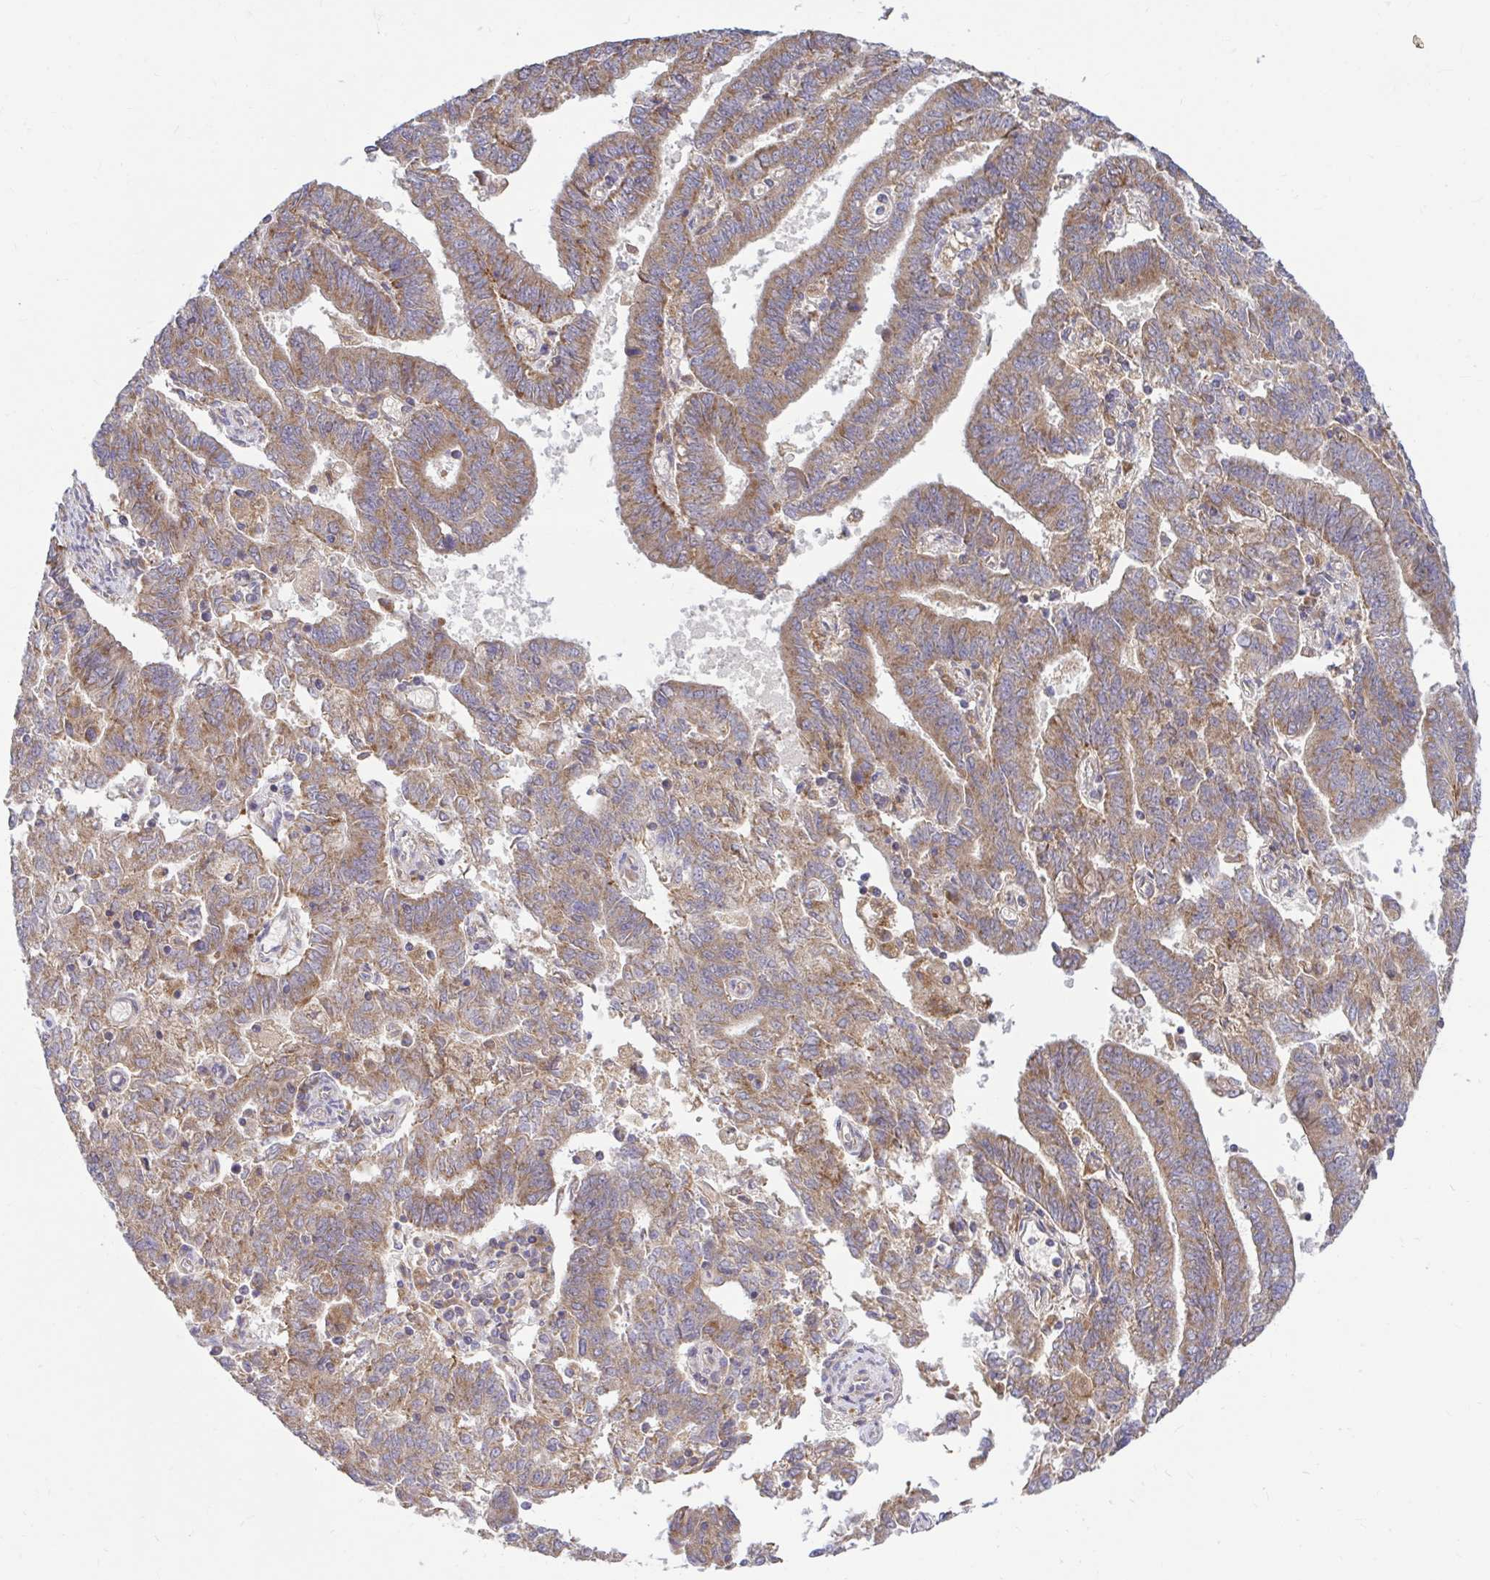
{"staining": {"intensity": "moderate", "quantity": ">75%", "location": "cytoplasmic/membranous"}, "tissue": "endometrial cancer", "cell_type": "Tumor cells", "image_type": "cancer", "snomed": [{"axis": "morphology", "description": "Adenocarcinoma, NOS"}, {"axis": "topography", "description": "Endometrium"}], "caption": "Moderate cytoplasmic/membranous expression is appreciated in about >75% of tumor cells in endometrial cancer (adenocarcinoma).", "gene": "VTI1B", "patient": {"sex": "female", "age": 82}}